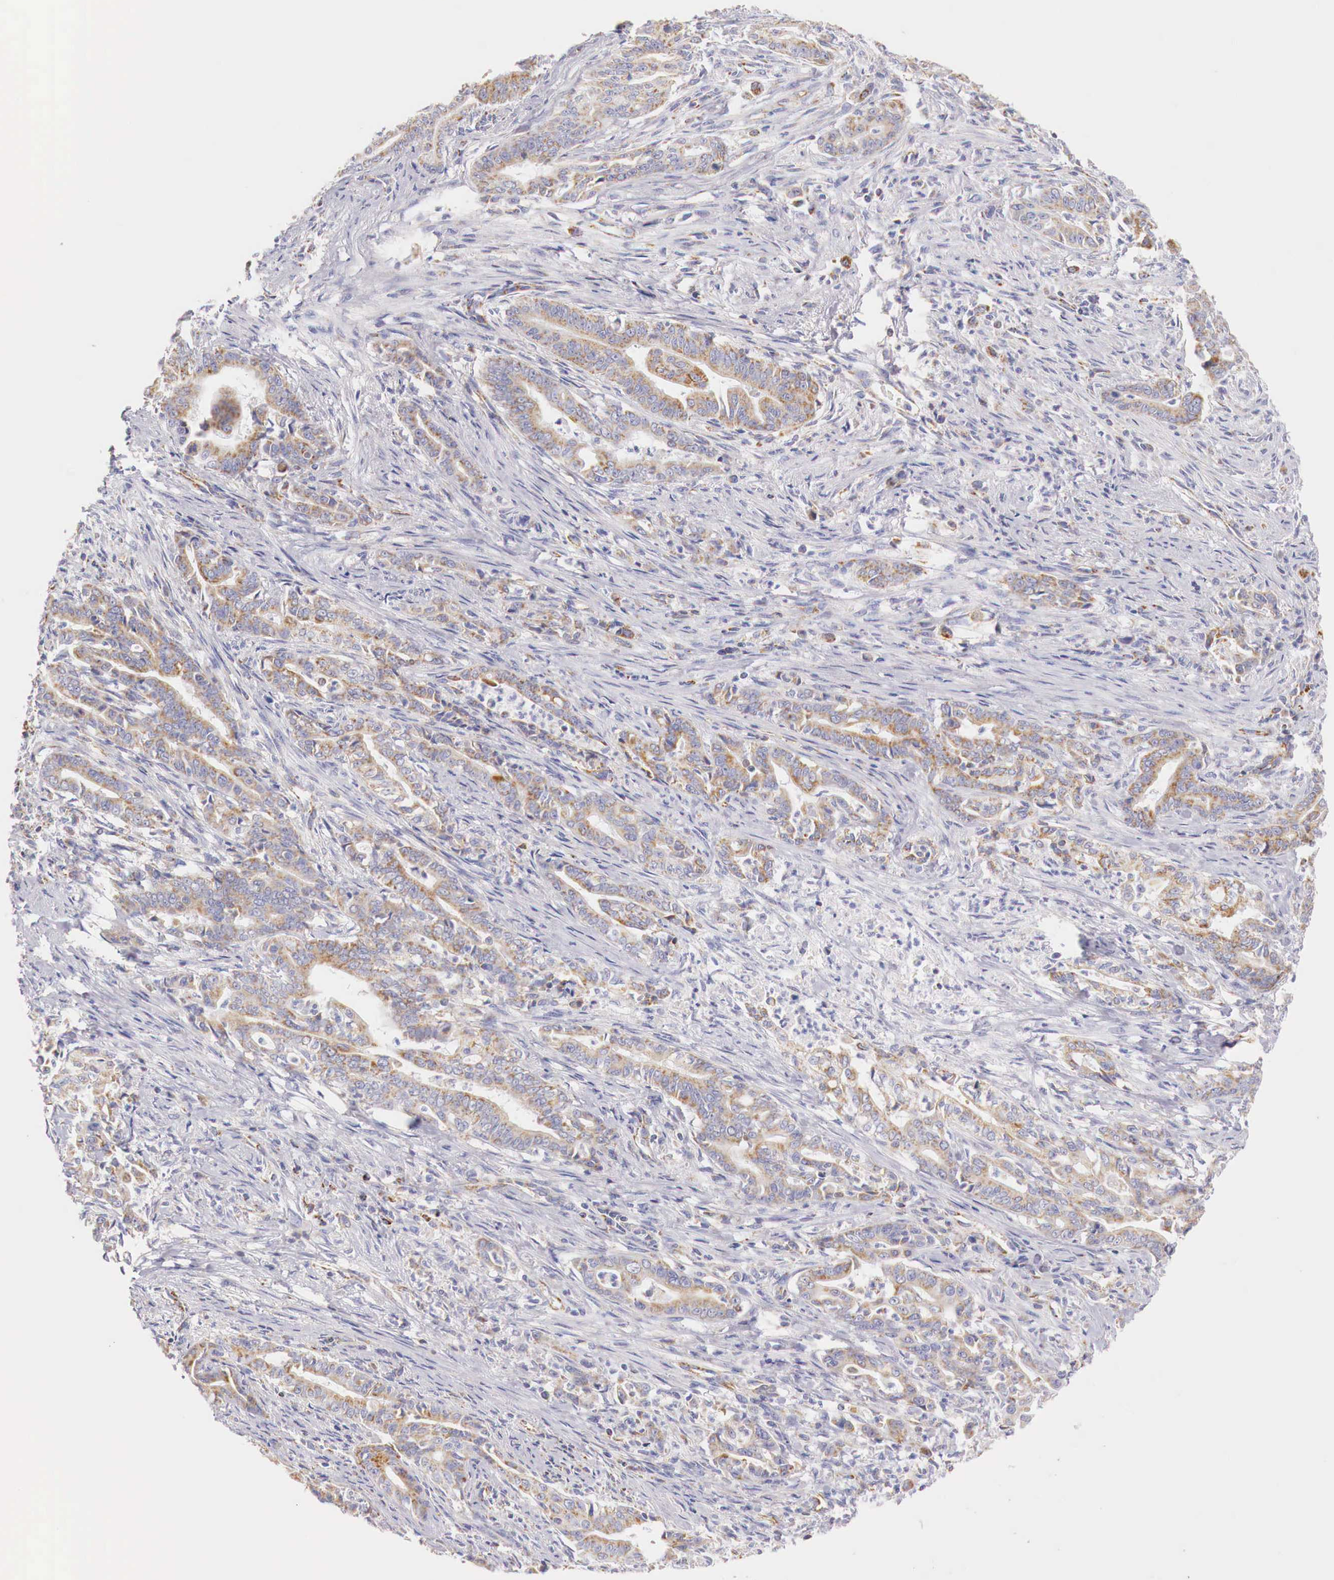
{"staining": {"intensity": "weak", "quantity": "25%-75%", "location": "cytoplasmic/membranous"}, "tissue": "stomach cancer", "cell_type": "Tumor cells", "image_type": "cancer", "snomed": [{"axis": "morphology", "description": "Adenocarcinoma, NOS"}, {"axis": "topography", "description": "Stomach"}], "caption": "Immunohistochemical staining of stomach adenocarcinoma demonstrates low levels of weak cytoplasmic/membranous protein staining in approximately 25%-75% of tumor cells.", "gene": "IDH3G", "patient": {"sex": "female", "age": 76}}